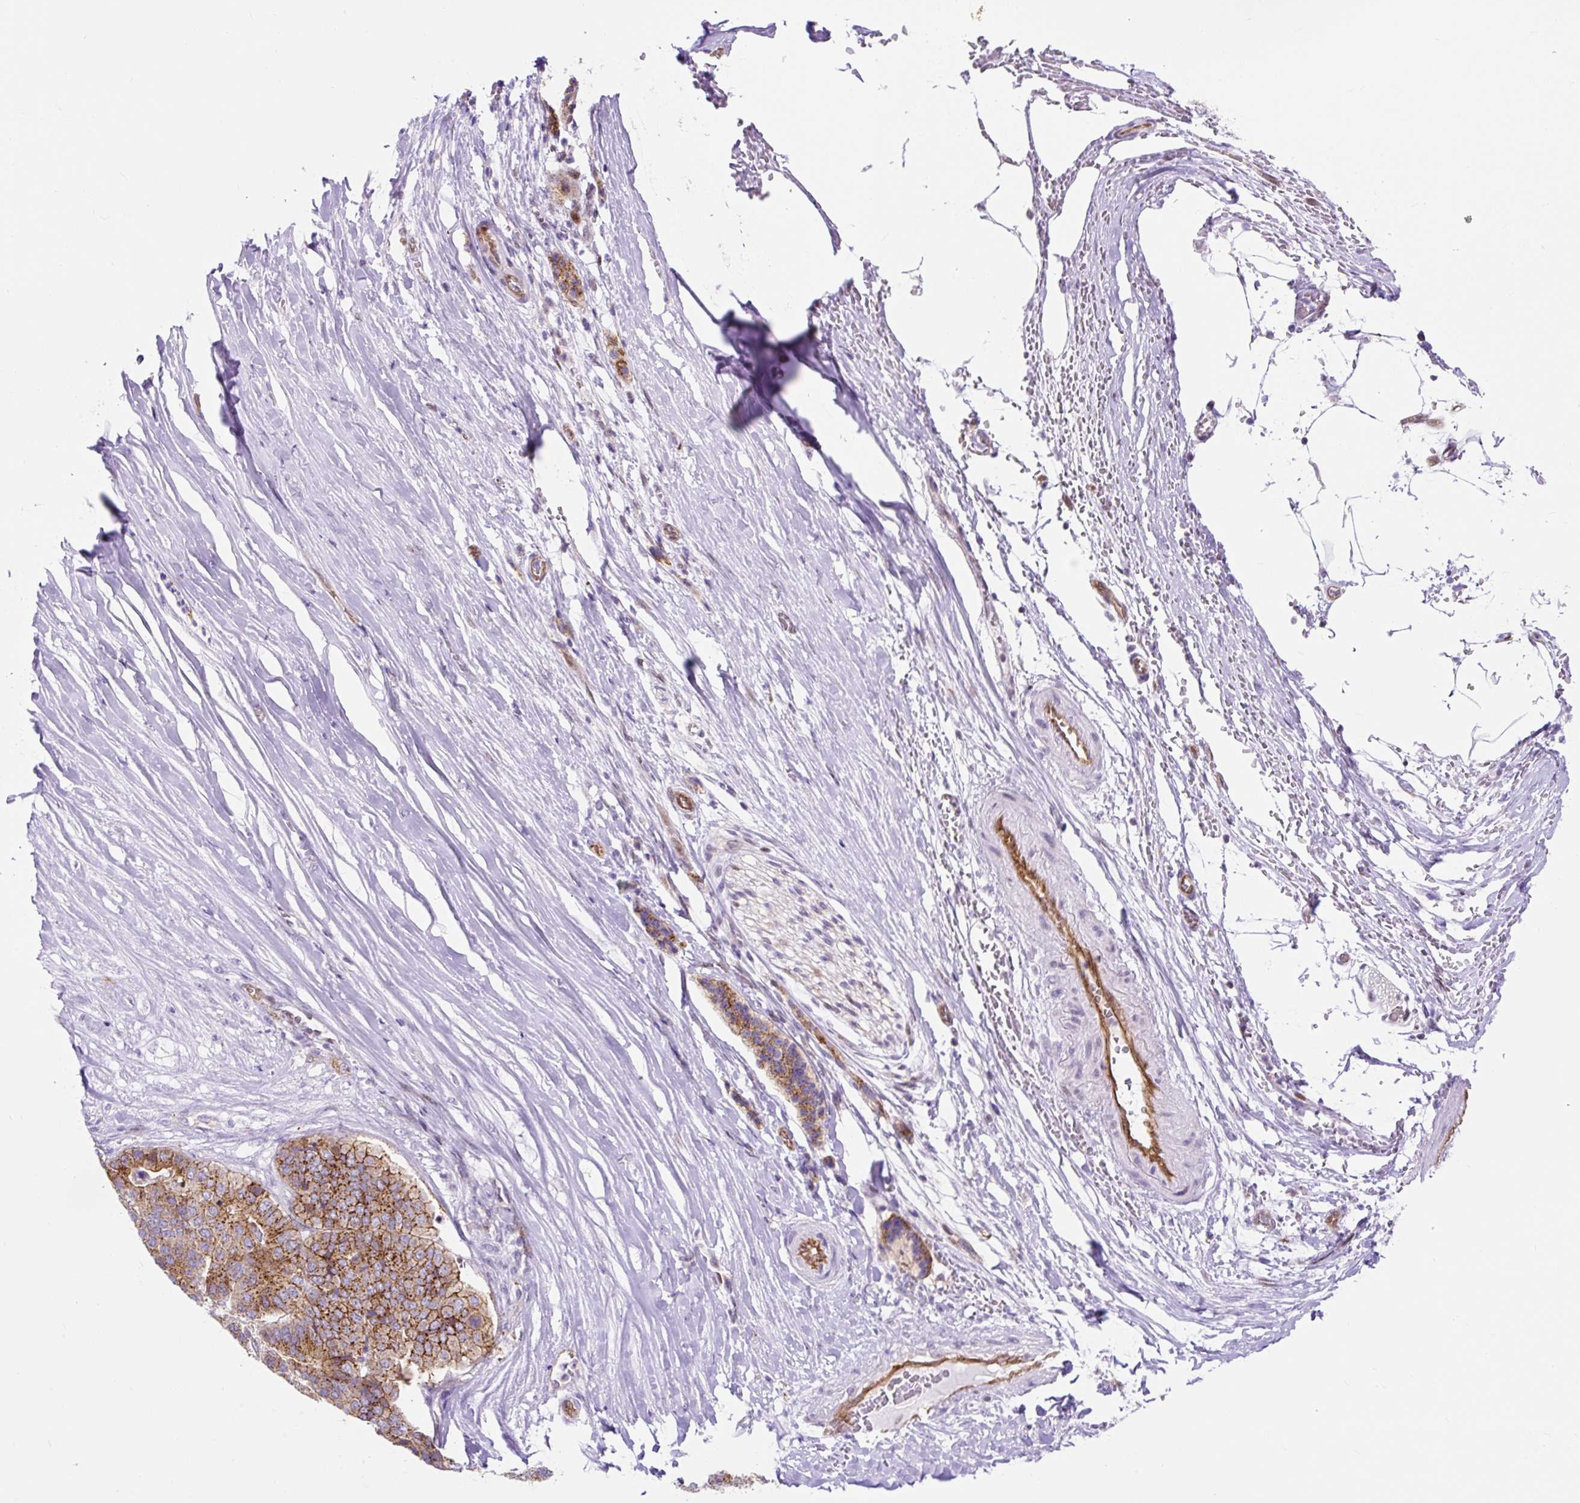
{"staining": {"intensity": "strong", "quantity": ">75%", "location": "cytoplasmic/membranous"}, "tissue": "pancreatic cancer", "cell_type": "Tumor cells", "image_type": "cancer", "snomed": [{"axis": "morphology", "description": "Adenocarcinoma, NOS"}, {"axis": "topography", "description": "Pancreas"}], "caption": "Strong cytoplasmic/membranous staining is identified in about >75% of tumor cells in adenocarcinoma (pancreatic). (Stains: DAB (3,3'-diaminobenzidine) in brown, nuclei in blue, Microscopy: brightfield microscopy at high magnification).", "gene": "HIP1R", "patient": {"sex": "male", "age": 50}}